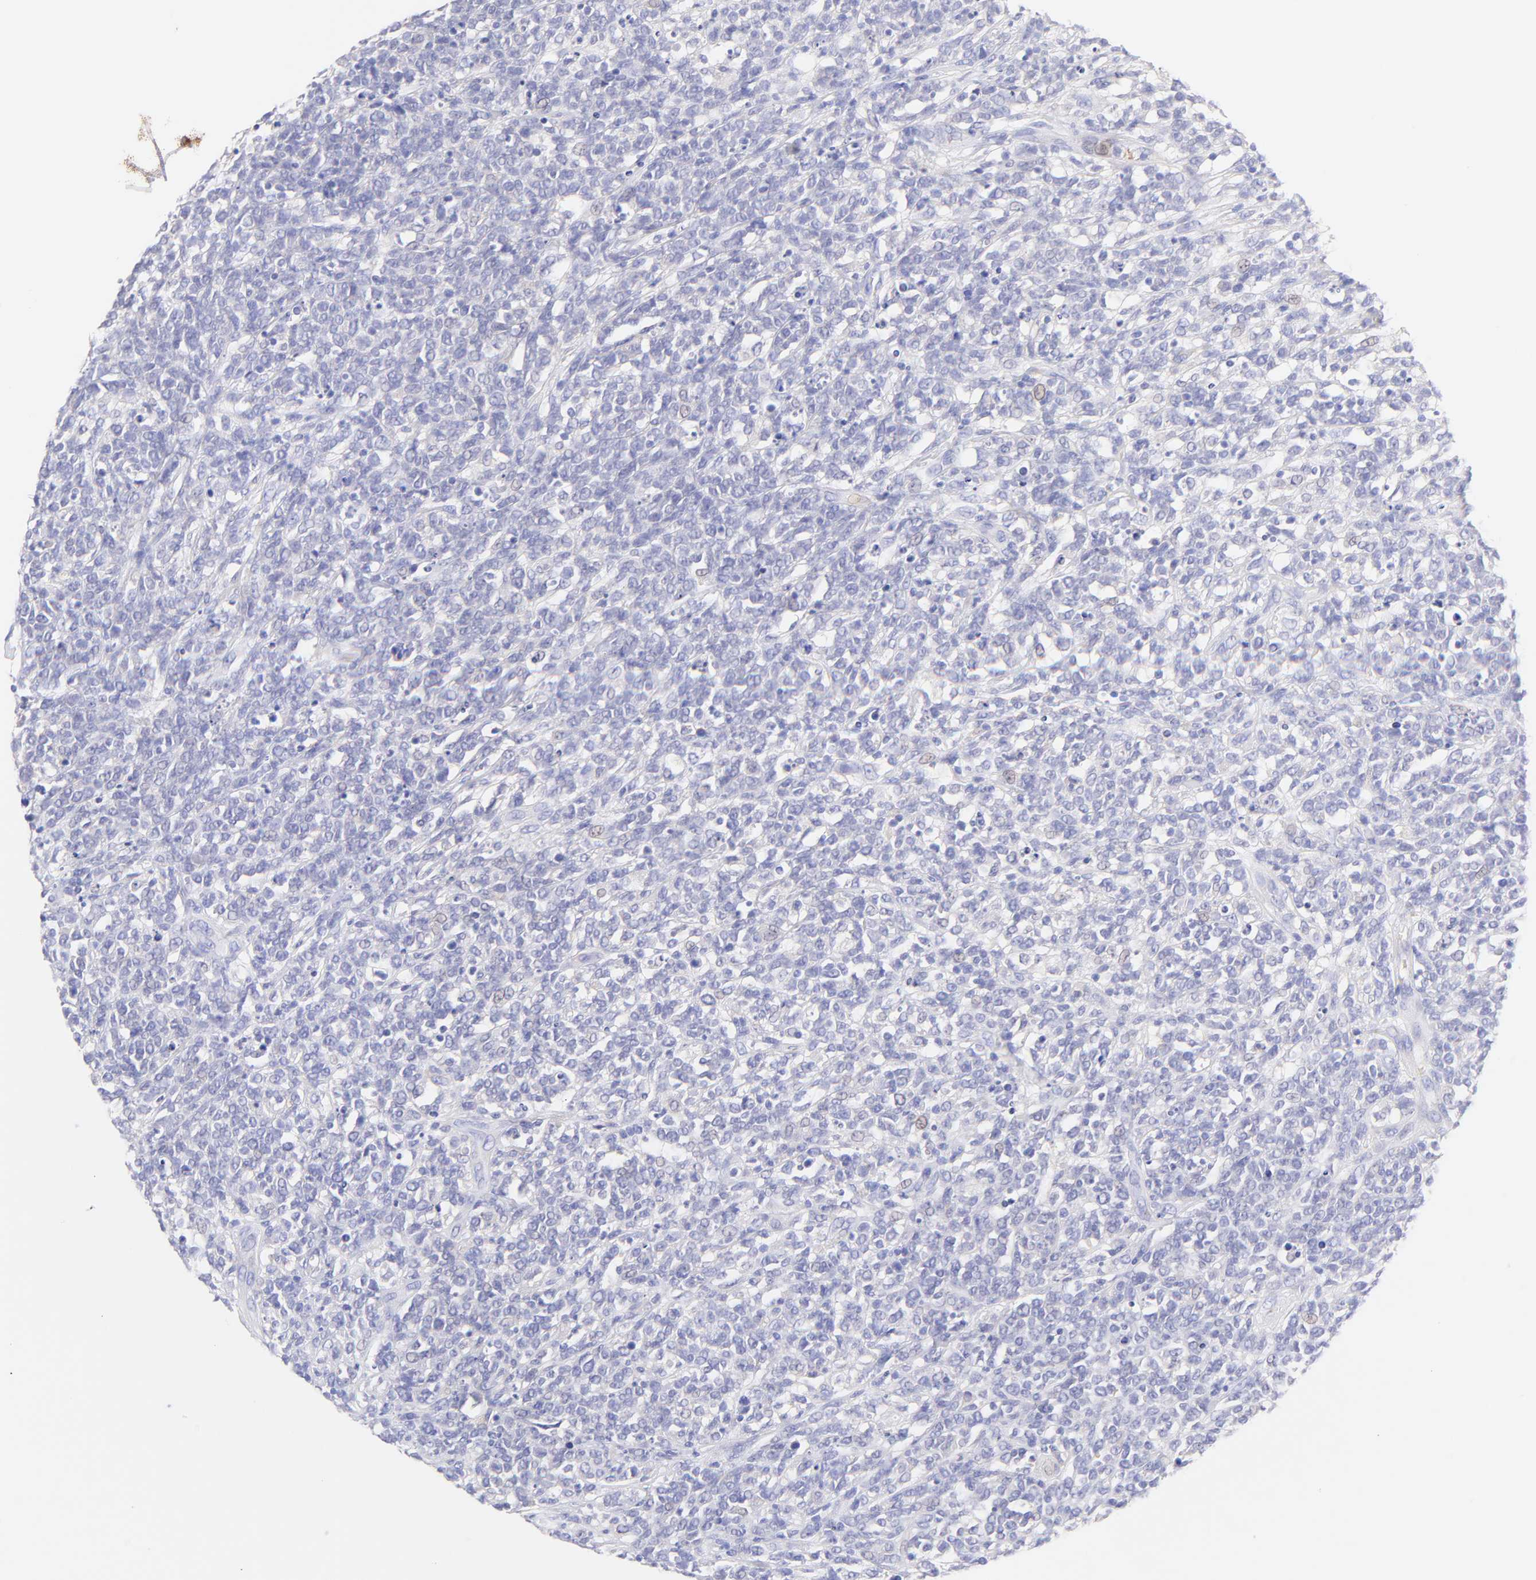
{"staining": {"intensity": "negative", "quantity": "none", "location": "none"}, "tissue": "lymphoma", "cell_type": "Tumor cells", "image_type": "cancer", "snomed": [{"axis": "morphology", "description": "Malignant lymphoma, non-Hodgkin's type, High grade"}, {"axis": "topography", "description": "Lymph node"}], "caption": "A high-resolution image shows immunohistochemistry staining of lymphoma, which exhibits no significant expression in tumor cells.", "gene": "FRMPD3", "patient": {"sex": "female", "age": 73}}